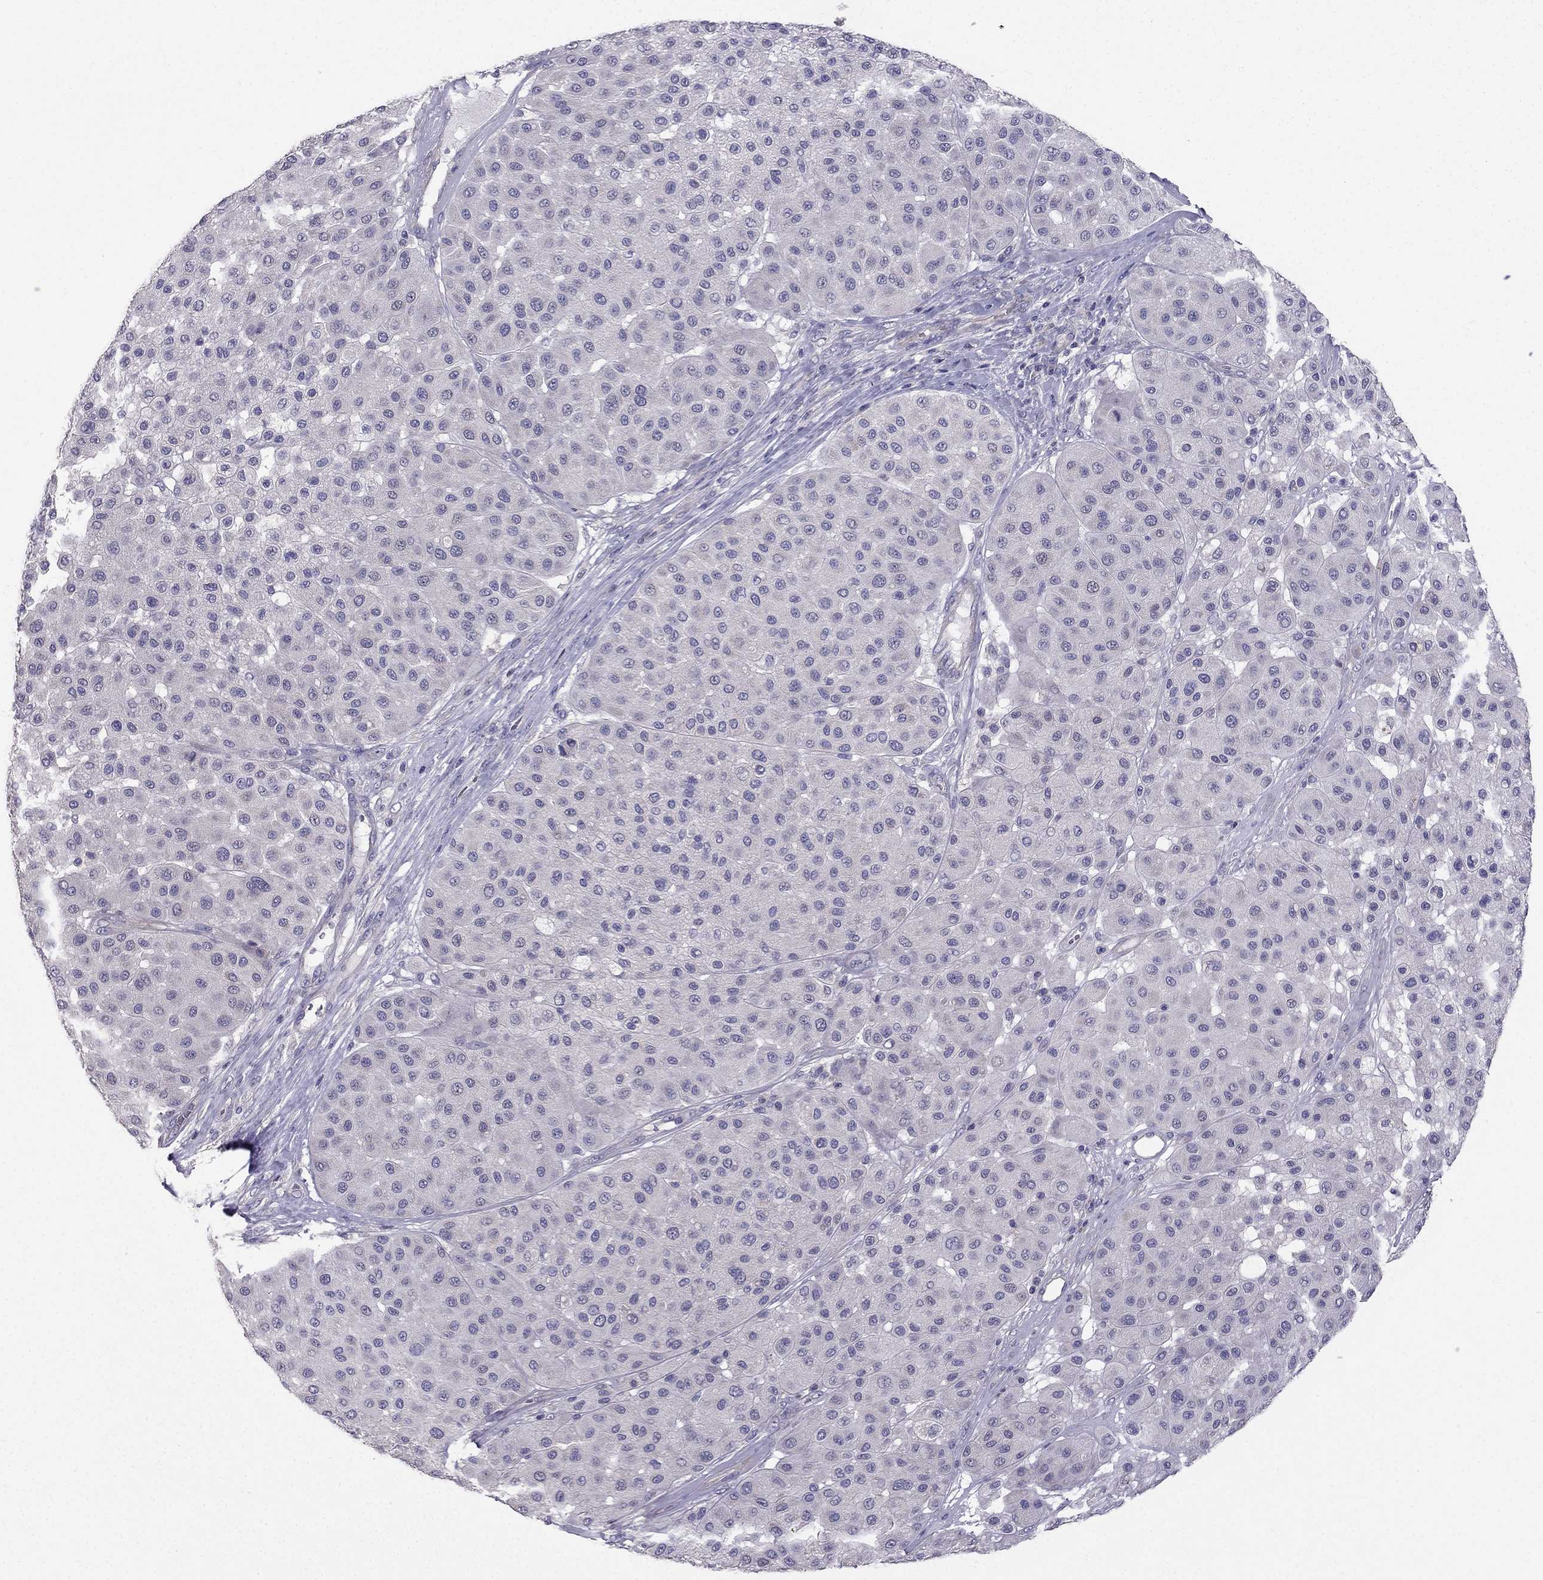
{"staining": {"intensity": "negative", "quantity": "none", "location": "none"}, "tissue": "melanoma", "cell_type": "Tumor cells", "image_type": "cancer", "snomed": [{"axis": "morphology", "description": "Malignant melanoma, Metastatic site"}, {"axis": "topography", "description": "Smooth muscle"}], "caption": "The immunohistochemistry (IHC) micrograph has no significant positivity in tumor cells of melanoma tissue.", "gene": "AS3MT", "patient": {"sex": "male", "age": 41}}